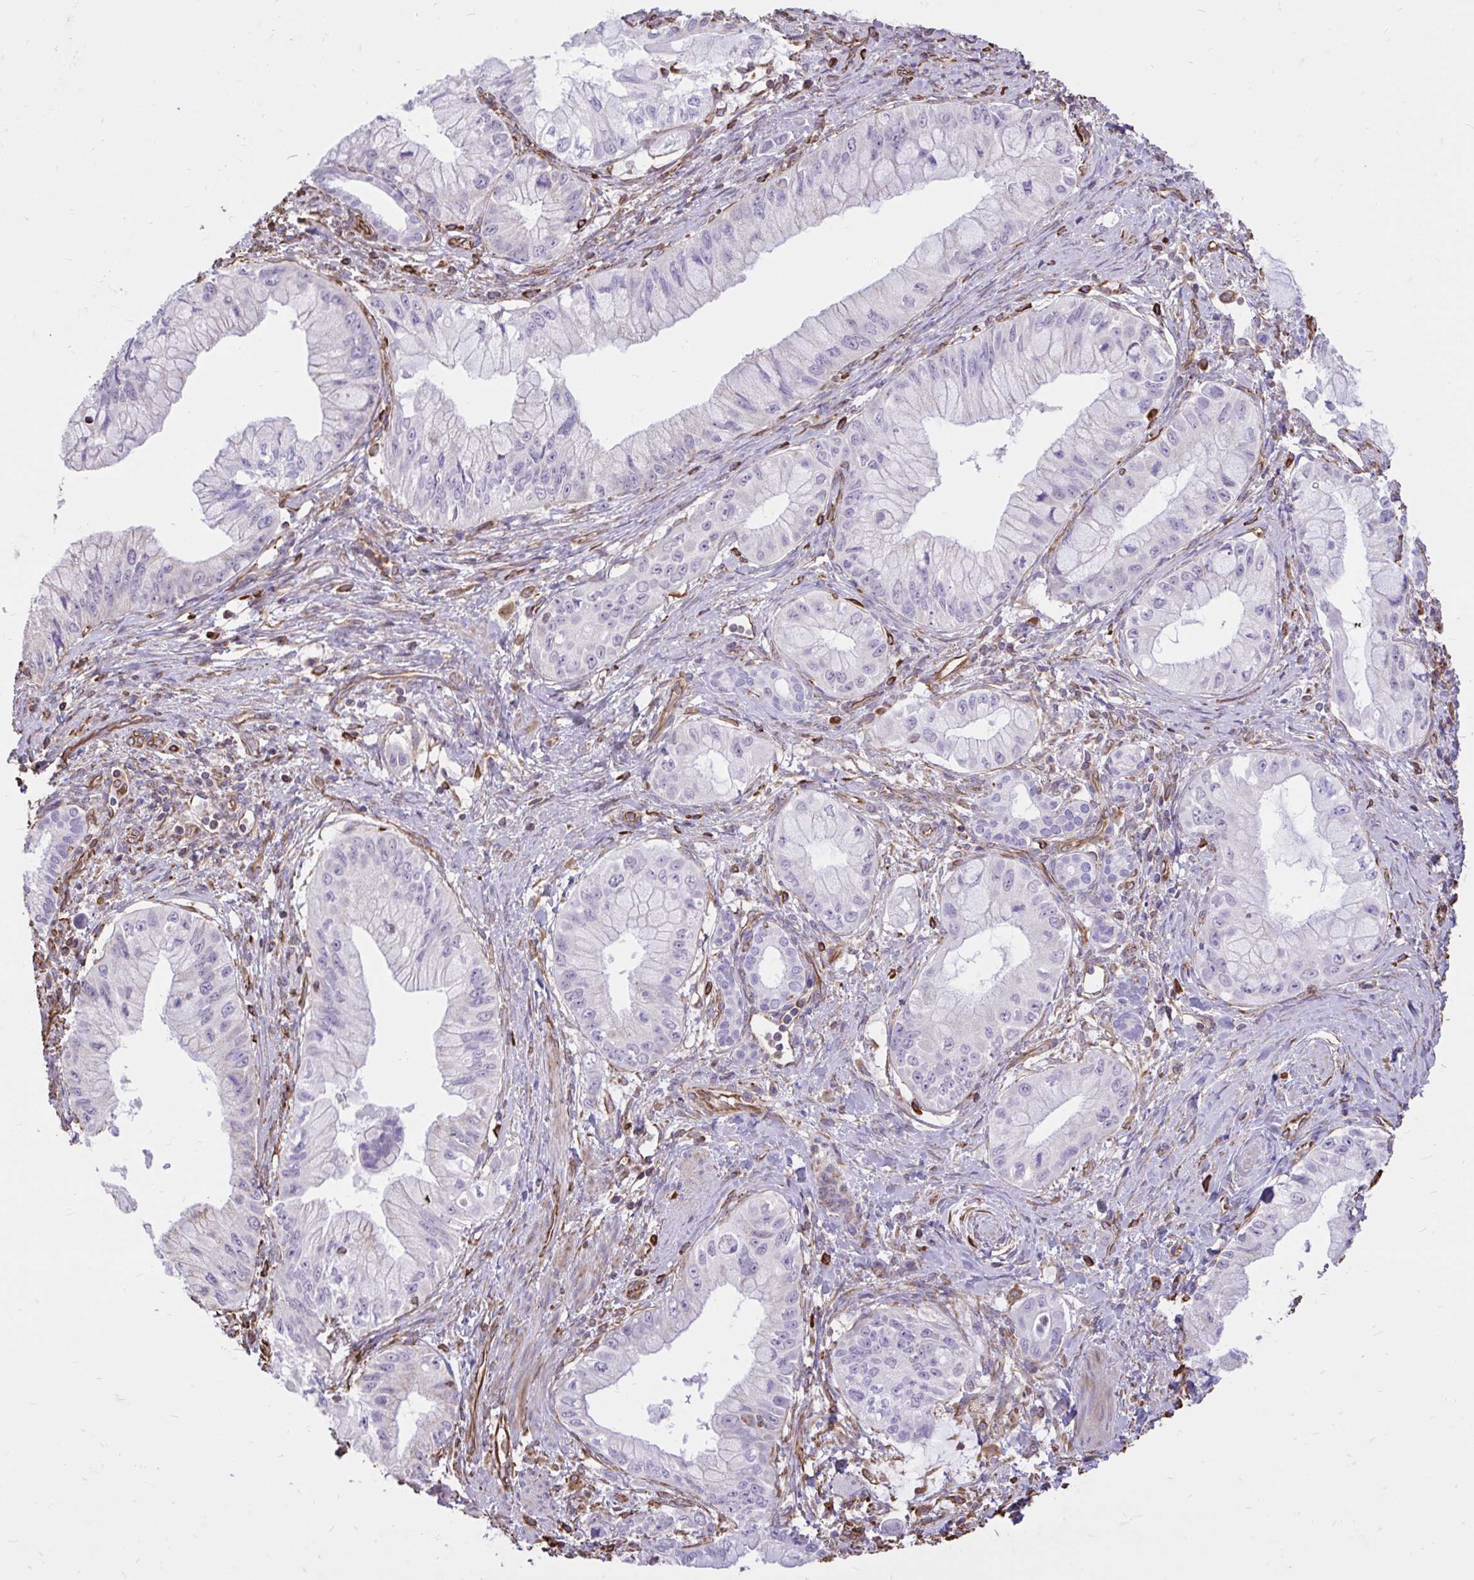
{"staining": {"intensity": "negative", "quantity": "none", "location": "none"}, "tissue": "pancreatic cancer", "cell_type": "Tumor cells", "image_type": "cancer", "snomed": [{"axis": "morphology", "description": "Adenocarcinoma, NOS"}, {"axis": "topography", "description": "Pancreas"}], "caption": "IHC micrograph of pancreatic cancer (adenocarcinoma) stained for a protein (brown), which exhibits no expression in tumor cells.", "gene": "RNF103", "patient": {"sex": "male", "age": 48}}